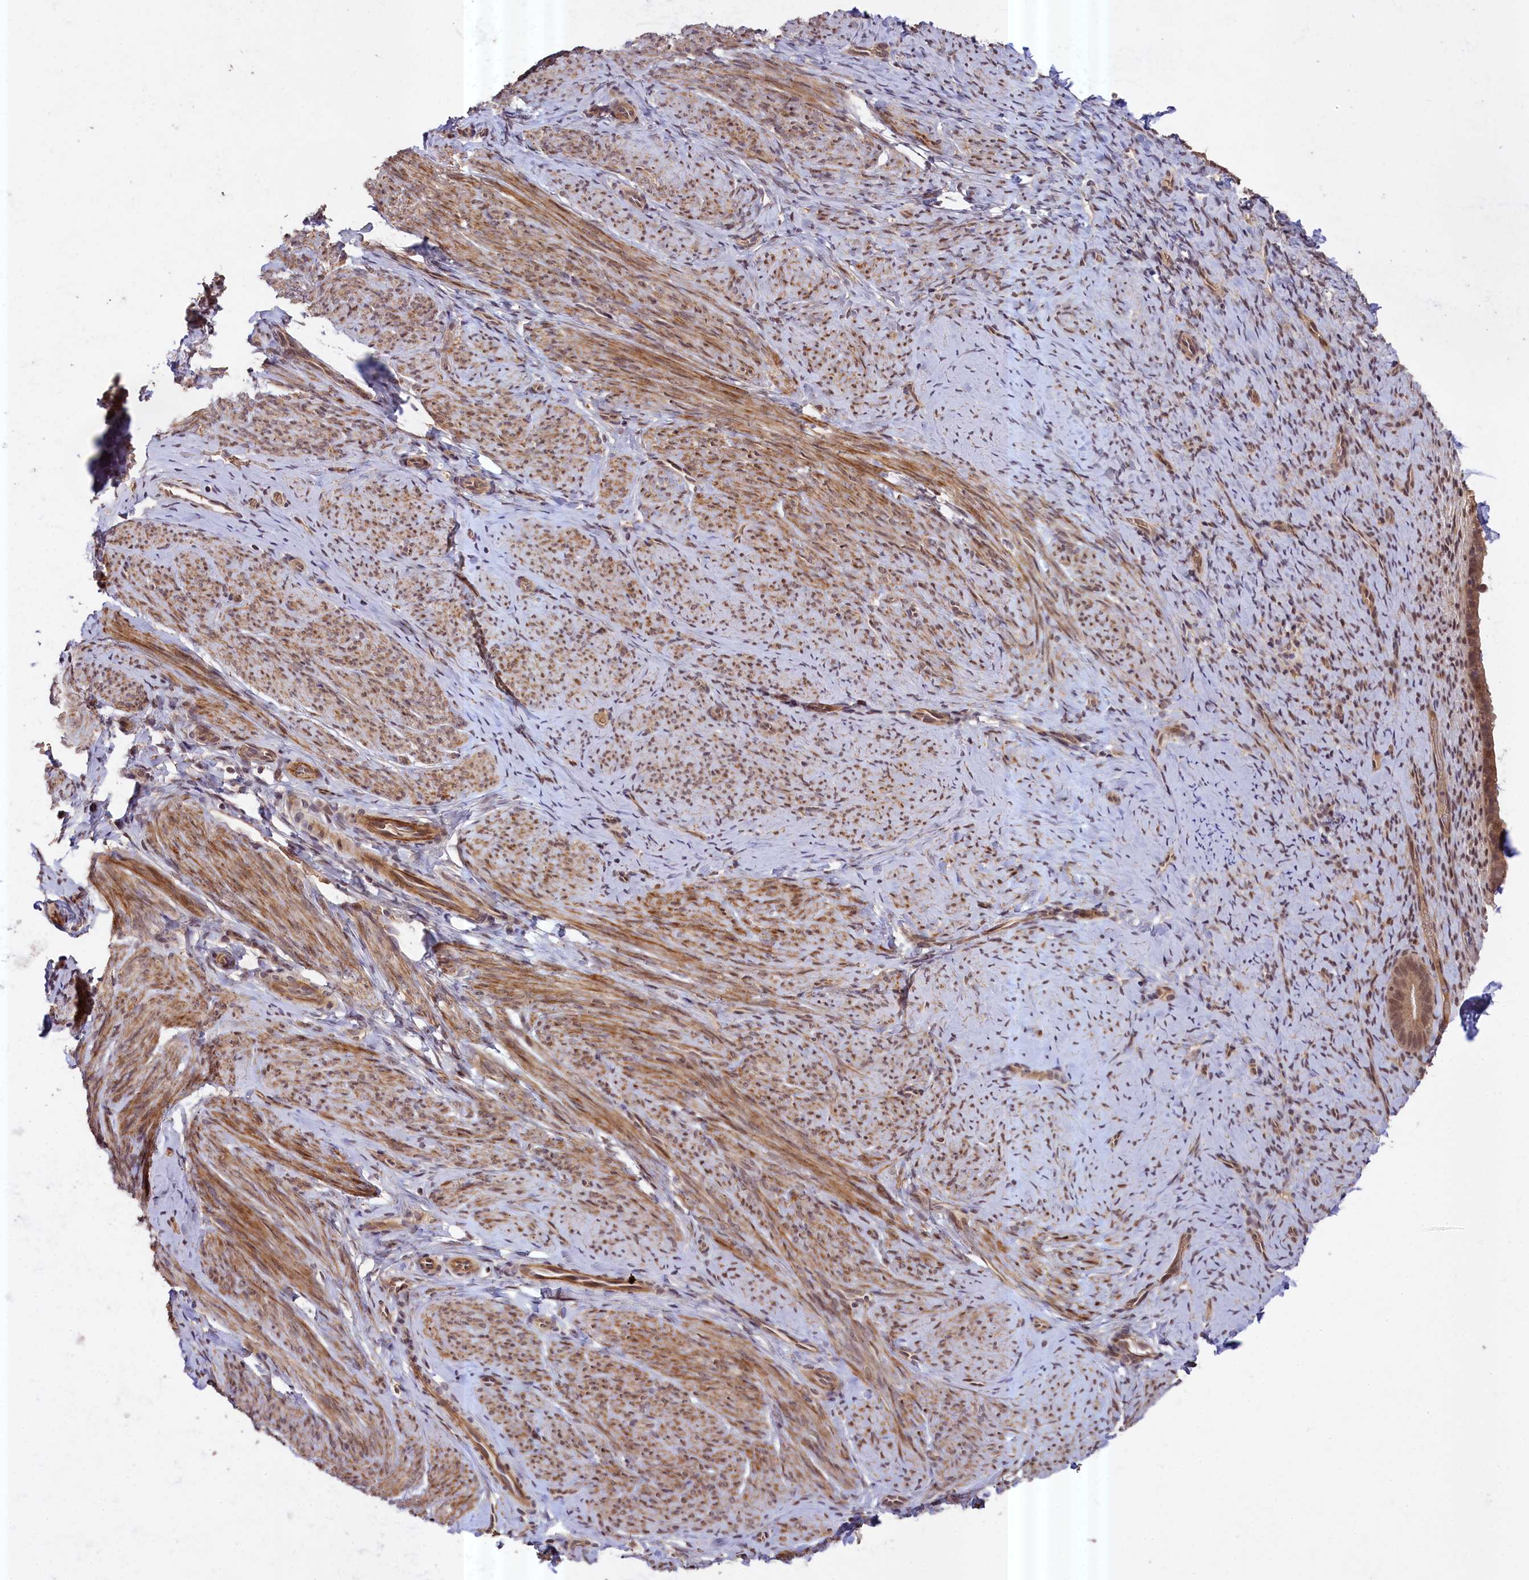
{"staining": {"intensity": "weak", "quantity": "25%-75%", "location": "nuclear"}, "tissue": "endometrium", "cell_type": "Cells in endometrial stroma", "image_type": "normal", "snomed": [{"axis": "morphology", "description": "Normal tissue, NOS"}, {"axis": "topography", "description": "Endometrium"}], "caption": "This photomicrograph reveals immunohistochemistry (IHC) staining of normal human endometrium, with low weak nuclear staining in approximately 25%-75% of cells in endometrial stroma.", "gene": "ZNF480", "patient": {"sex": "female", "age": 65}}